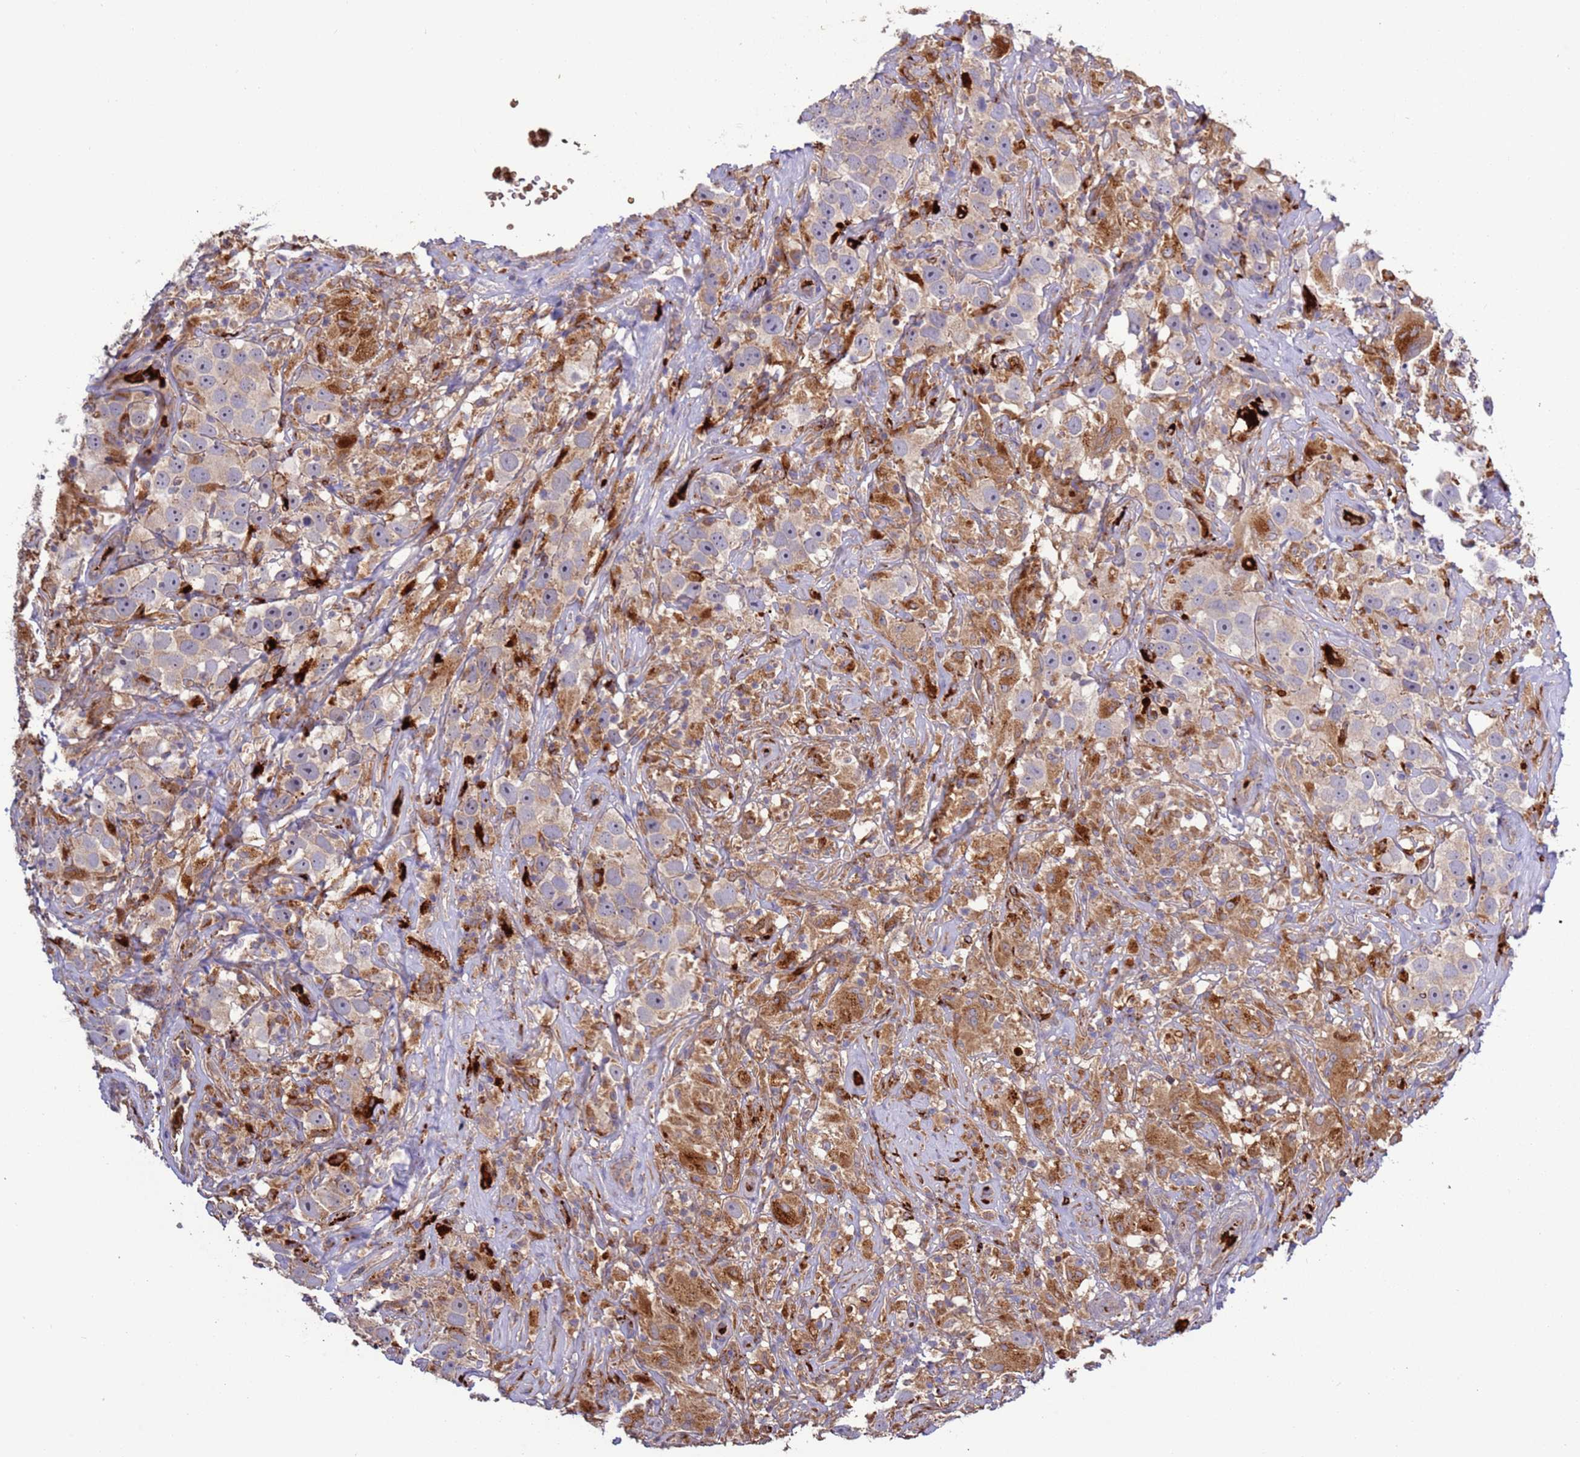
{"staining": {"intensity": "weak", "quantity": "25%-75%", "location": "cytoplasmic/membranous"}, "tissue": "testis cancer", "cell_type": "Tumor cells", "image_type": "cancer", "snomed": [{"axis": "morphology", "description": "Seminoma, NOS"}, {"axis": "topography", "description": "Testis"}], "caption": "Testis cancer was stained to show a protein in brown. There is low levels of weak cytoplasmic/membranous staining in approximately 25%-75% of tumor cells.", "gene": "VPS36", "patient": {"sex": "male", "age": 49}}